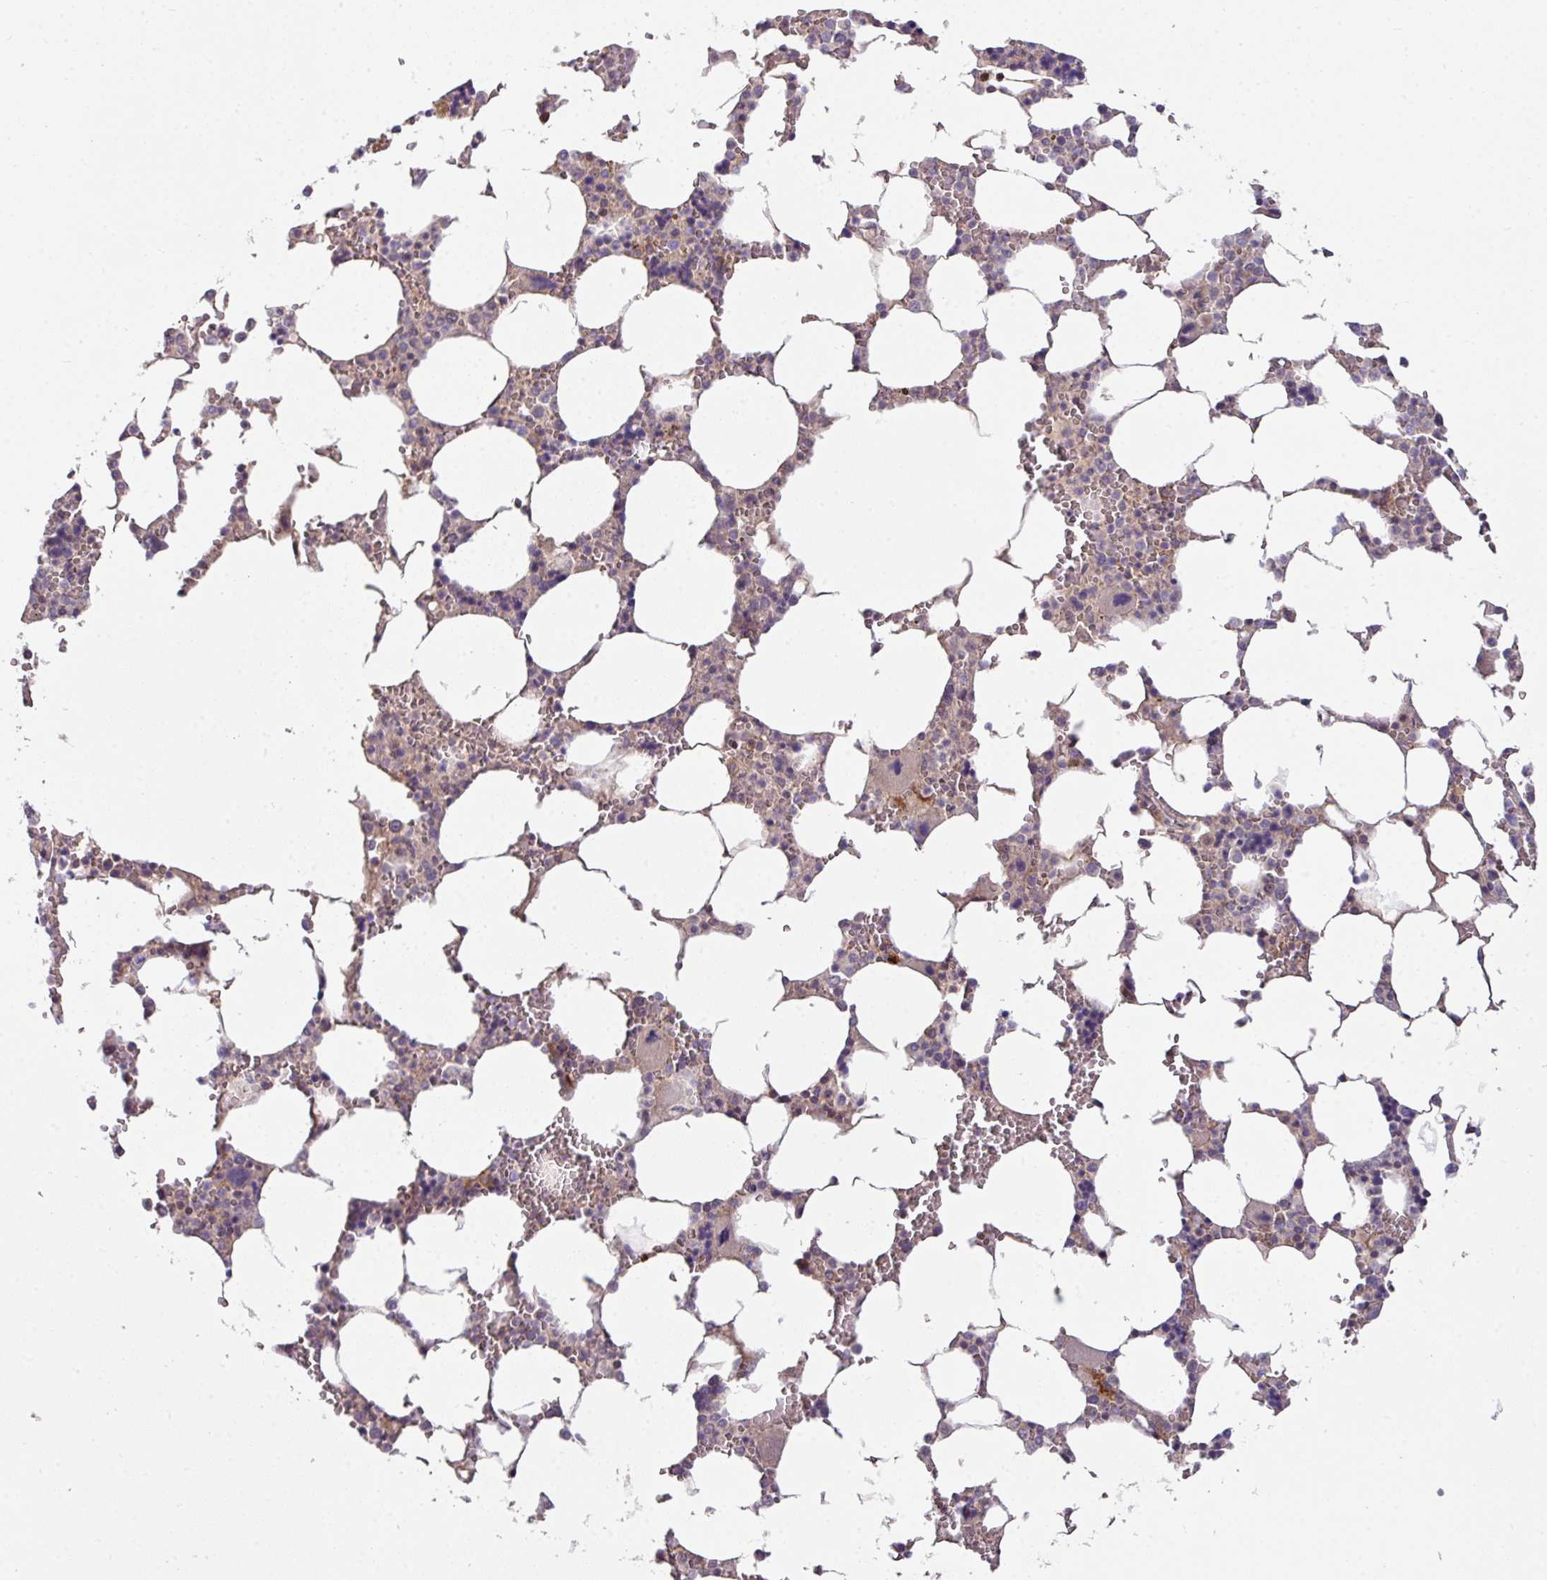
{"staining": {"intensity": "weak", "quantity": "<25%", "location": "cytoplasmic/membranous"}, "tissue": "bone marrow", "cell_type": "Hematopoietic cells", "image_type": "normal", "snomed": [{"axis": "morphology", "description": "Normal tissue, NOS"}, {"axis": "topography", "description": "Bone marrow"}], "caption": "The immunohistochemistry (IHC) image has no significant expression in hematopoietic cells of bone marrow.", "gene": "SLAMF6", "patient": {"sex": "male", "age": 64}}